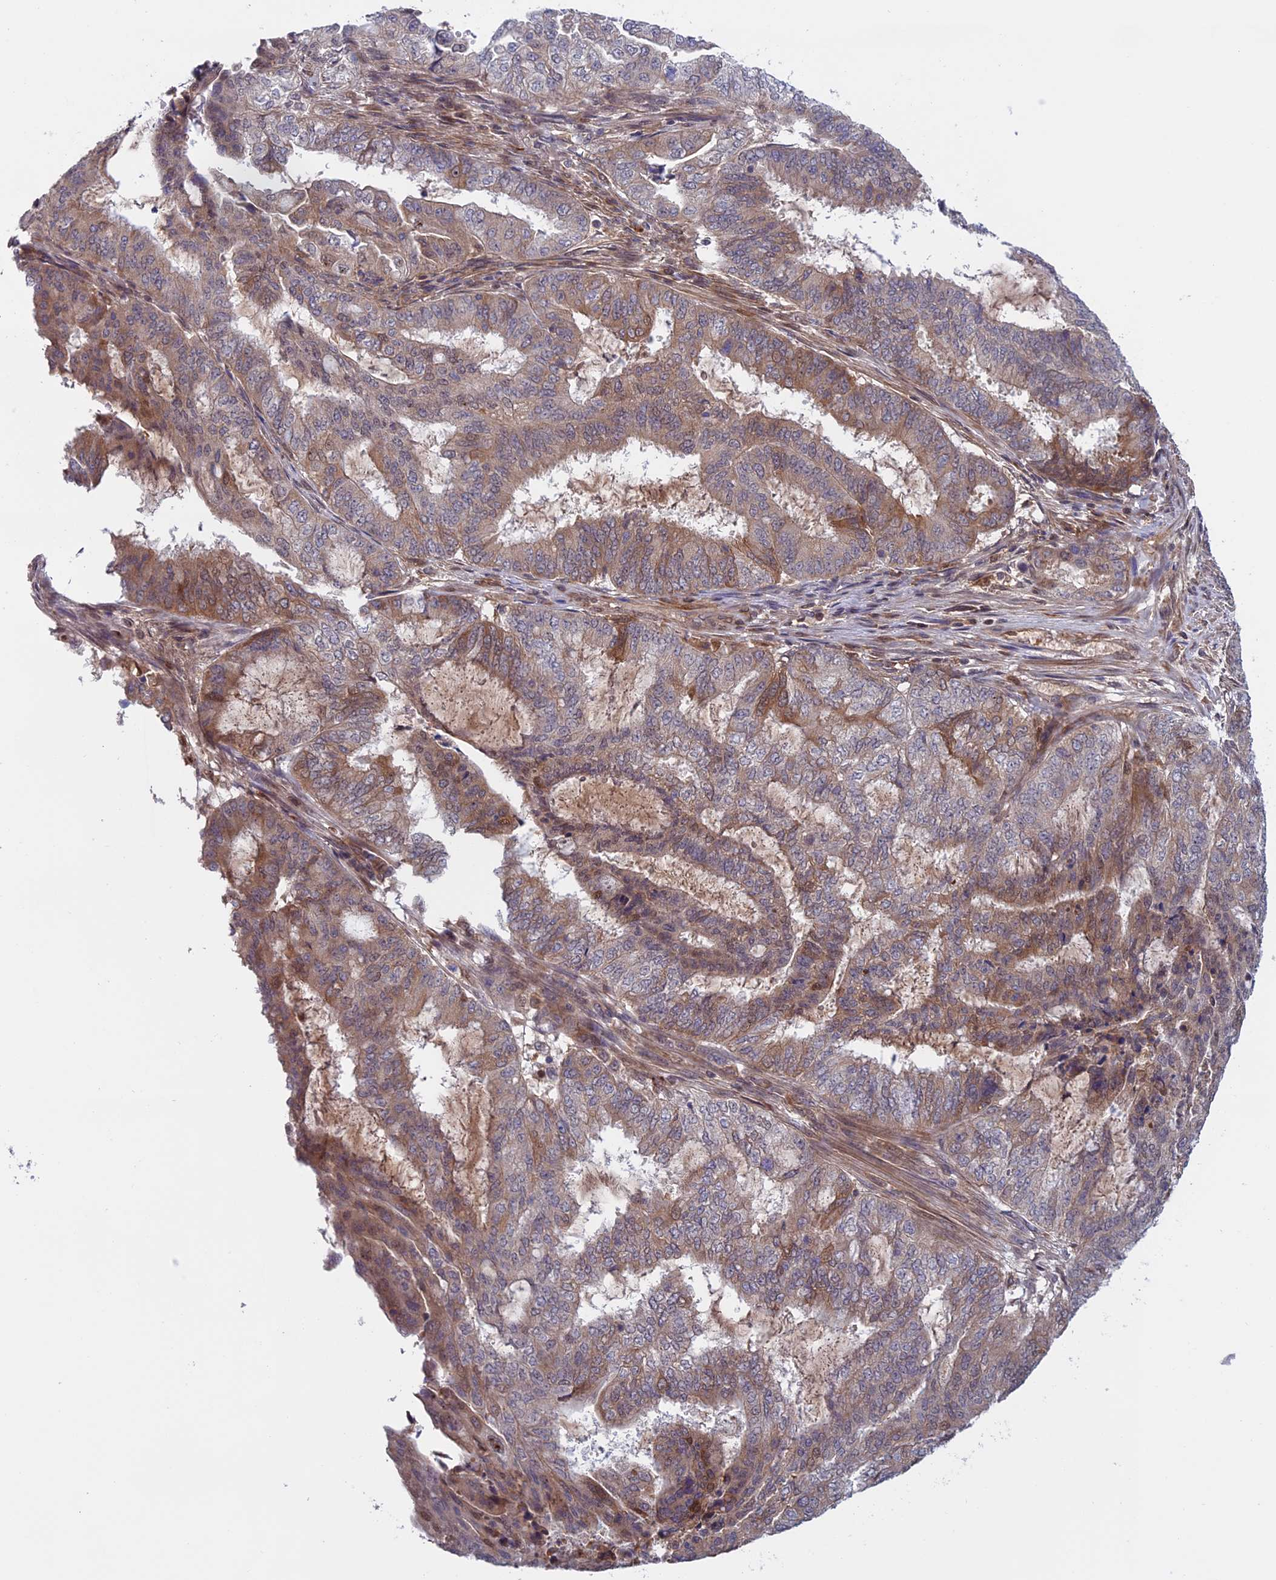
{"staining": {"intensity": "weak", "quantity": "25%-75%", "location": "cytoplasmic/membranous"}, "tissue": "endometrial cancer", "cell_type": "Tumor cells", "image_type": "cancer", "snomed": [{"axis": "morphology", "description": "Adenocarcinoma, NOS"}, {"axis": "topography", "description": "Endometrium"}], "caption": "A high-resolution image shows immunohistochemistry staining of endometrial cancer (adenocarcinoma), which reveals weak cytoplasmic/membranous expression in about 25%-75% of tumor cells.", "gene": "FADS1", "patient": {"sex": "female", "age": 51}}